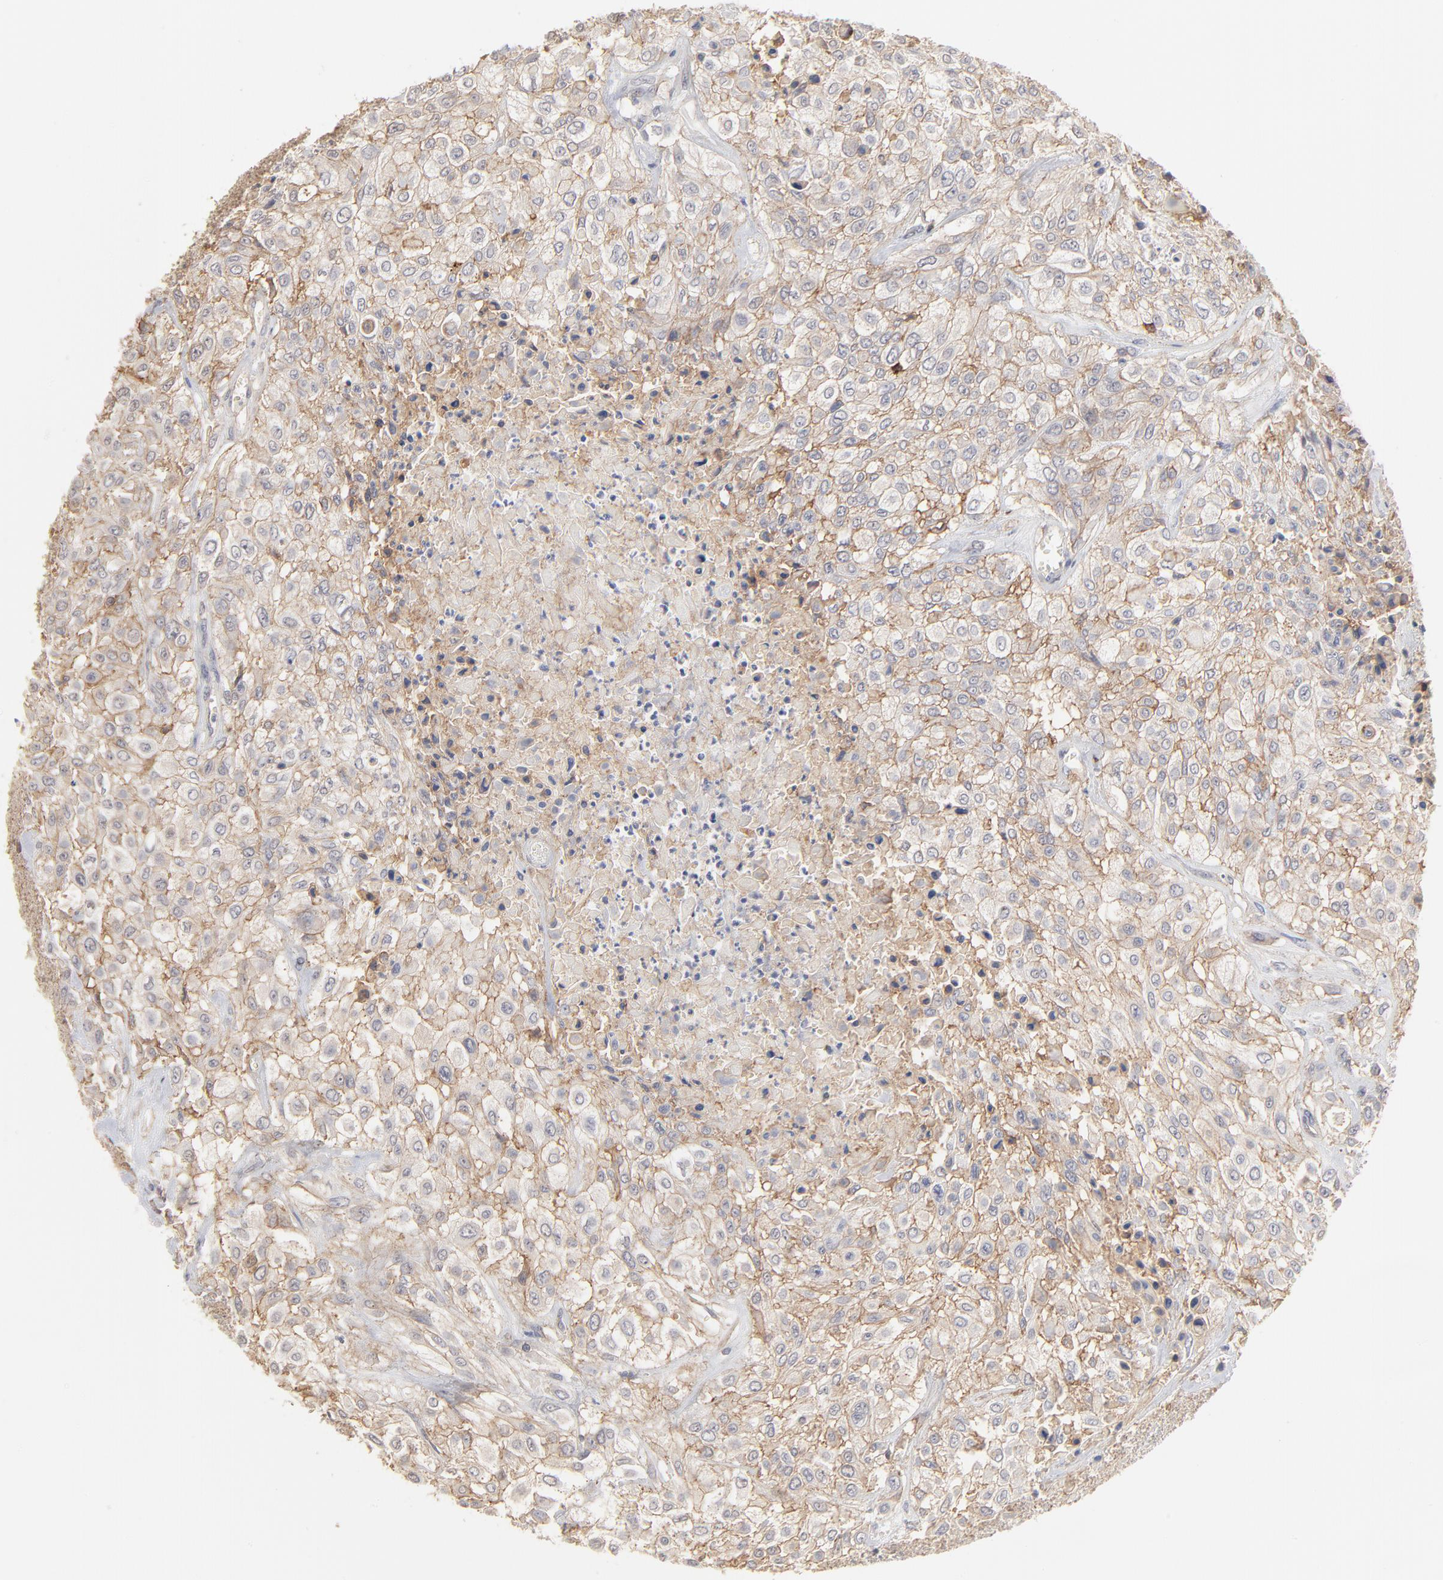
{"staining": {"intensity": "moderate", "quantity": ">75%", "location": "cytoplasmic/membranous"}, "tissue": "urothelial cancer", "cell_type": "Tumor cells", "image_type": "cancer", "snomed": [{"axis": "morphology", "description": "Urothelial carcinoma, High grade"}, {"axis": "topography", "description": "Urinary bladder"}], "caption": "An image of human urothelial cancer stained for a protein demonstrates moderate cytoplasmic/membranous brown staining in tumor cells.", "gene": "SLC16A1", "patient": {"sex": "male", "age": 57}}